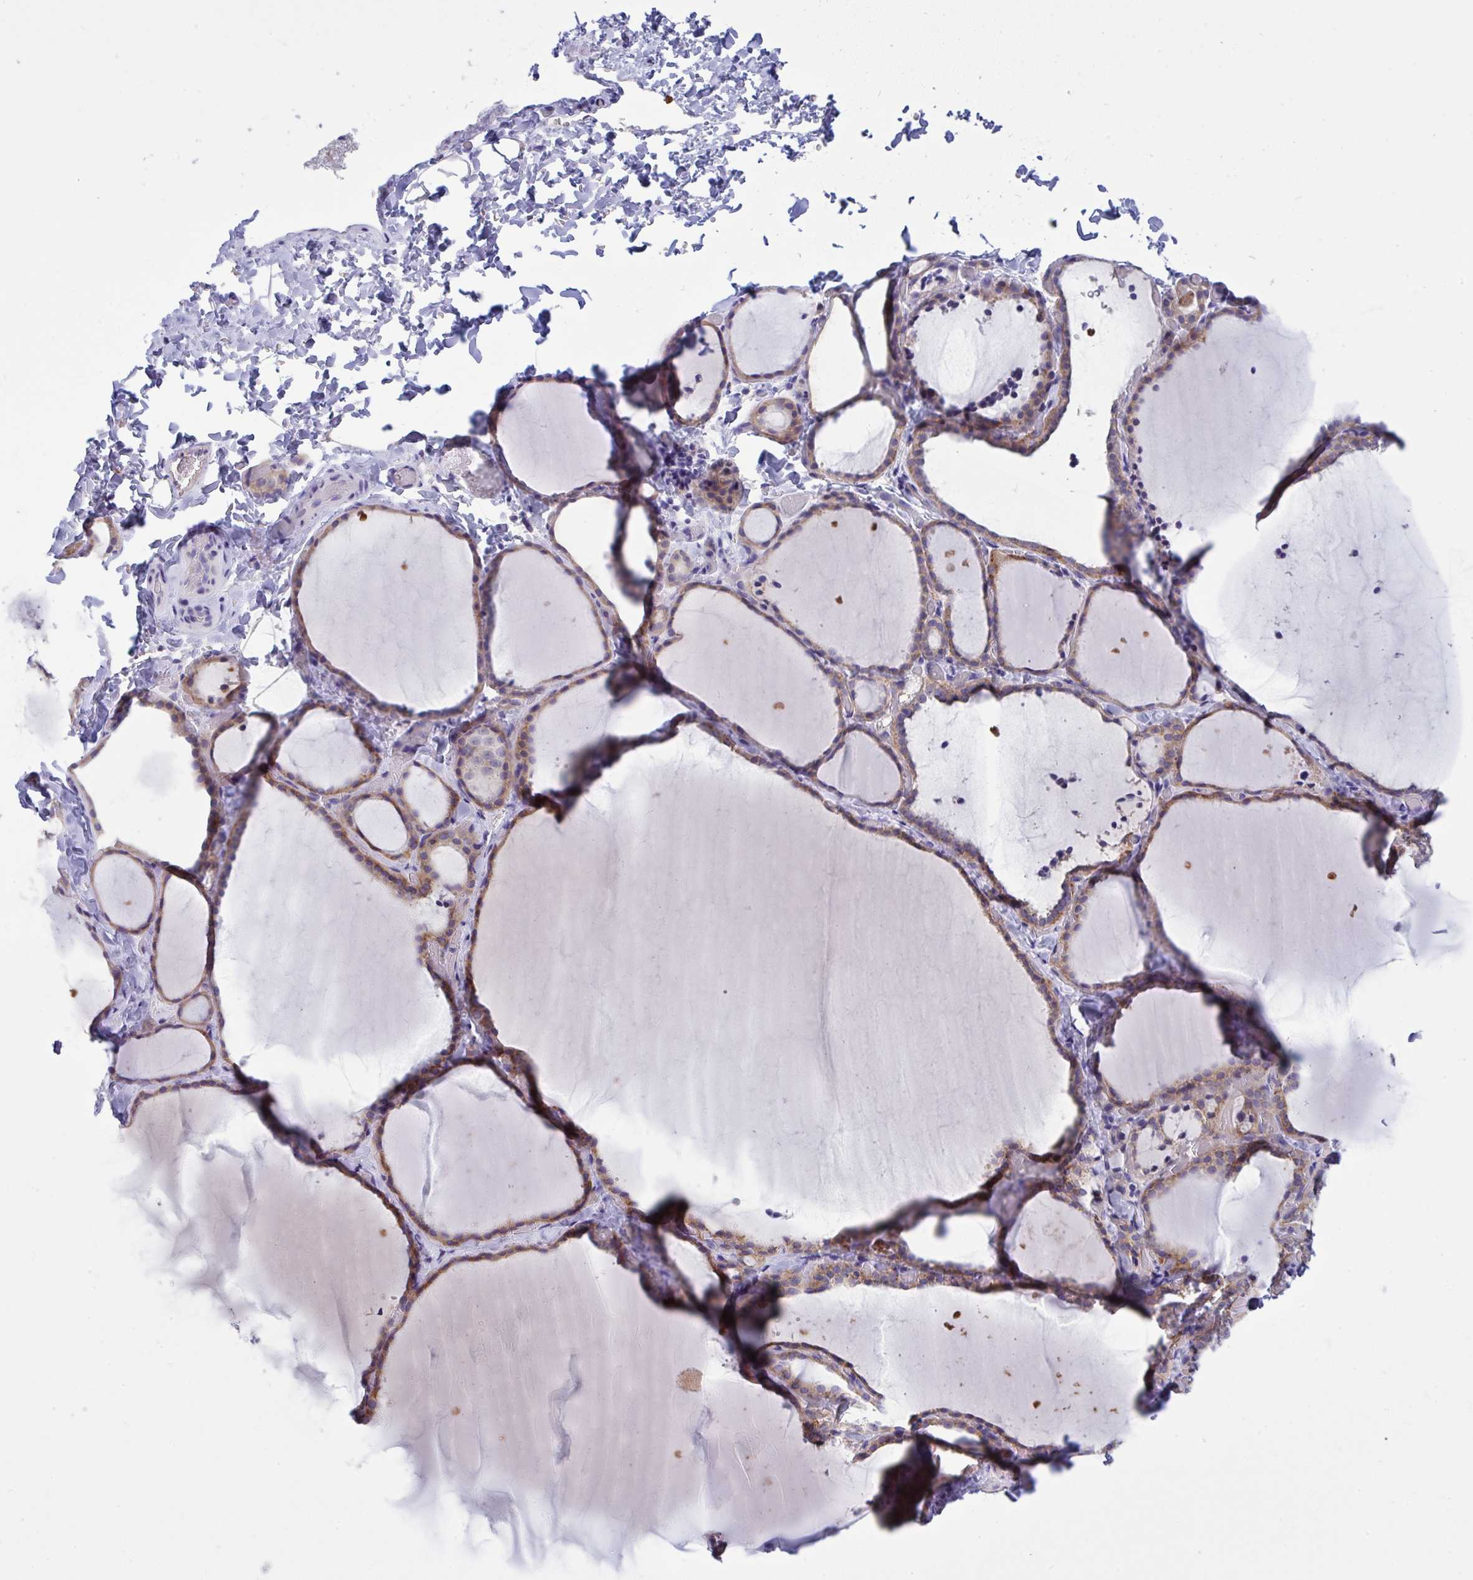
{"staining": {"intensity": "moderate", "quantity": "25%-75%", "location": "cytoplasmic/membranous"}, "tissue": "thyroid gland", "cell_type": "Glandular cells", "image_type": "normal", "snomed": [{"axis": "morphology", "description": "Normal tissue, NOS"}, {"axis": "topography", "description": "Thyroid gland"}], "caption": "High-magnification brightfield microscopy of unremarkable thyroid gland stained with DAB (3,3'-diaminobenzidine) (brown) and counterstained with hematoxylin (blue). glandular cells exhibit moderate cytoplasmic/membranous expression is appreciated in approximately25%-75% of cells.", "gene": "TMEM41A", "patient": {"sex": "female", "age": 22}}